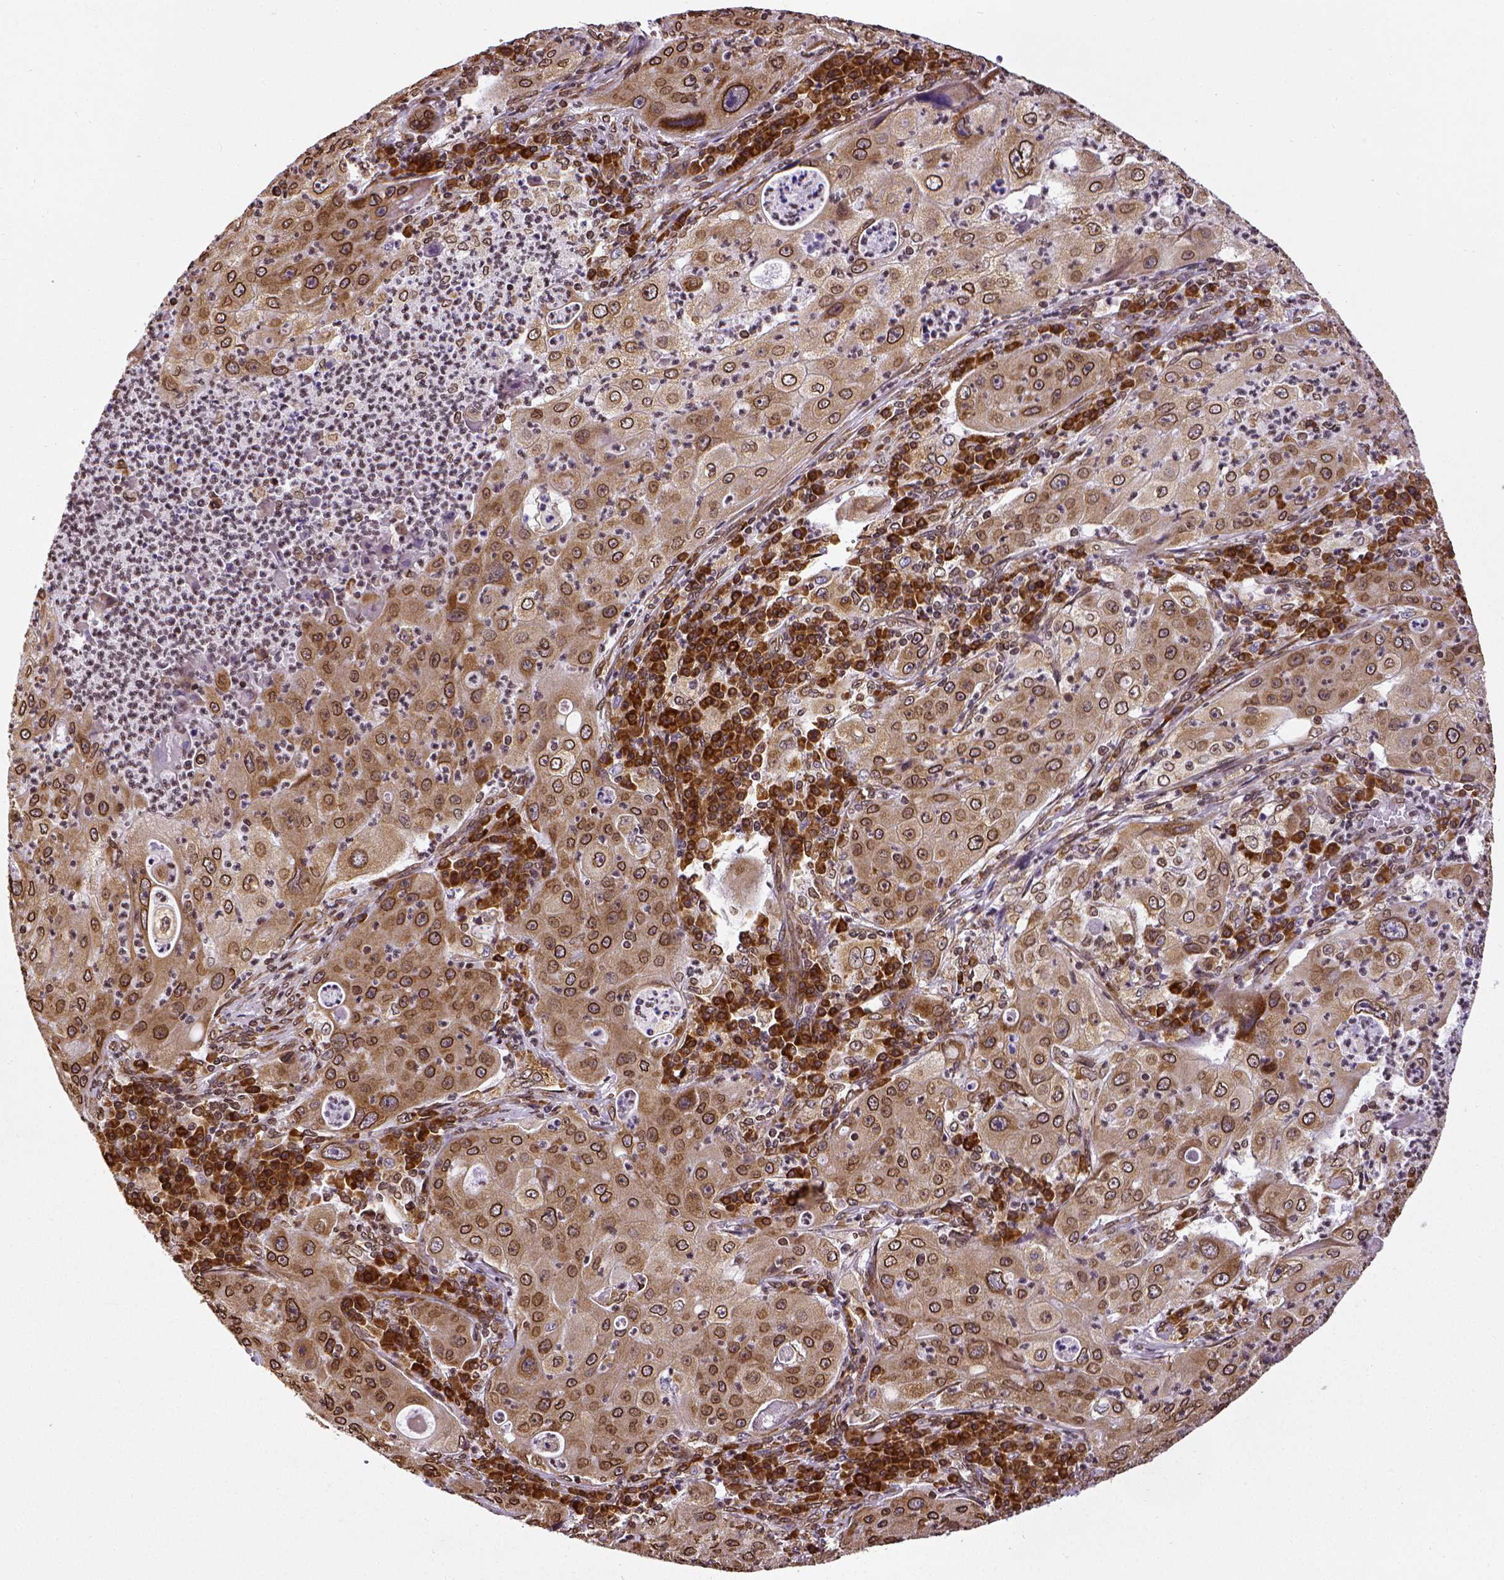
{"staining": {"intensity": "strong", "quantity": ">75%", "location": "cytoplasmic/membranous,nuclear"}, "tissue": "lung cancer", "cell_type": "Tumor cells", "image_type": "cancer", "snomed": [{"axis": "morphology", "description": "Squamous cell carcinoma, NOS"}, {"axis": "topography", "description": "Lung"}], "caption": "A high amount of strong cytoplasmic/membranous and nuclear expression is identified in approximately >75% of tumor cells in lung squamous cell carcinoma tissue. The protein of interest is shown in brown color, while the nuclei are stained blue.", "gene": "MTDH", "patient": {"sex": "female", "age": 59}}